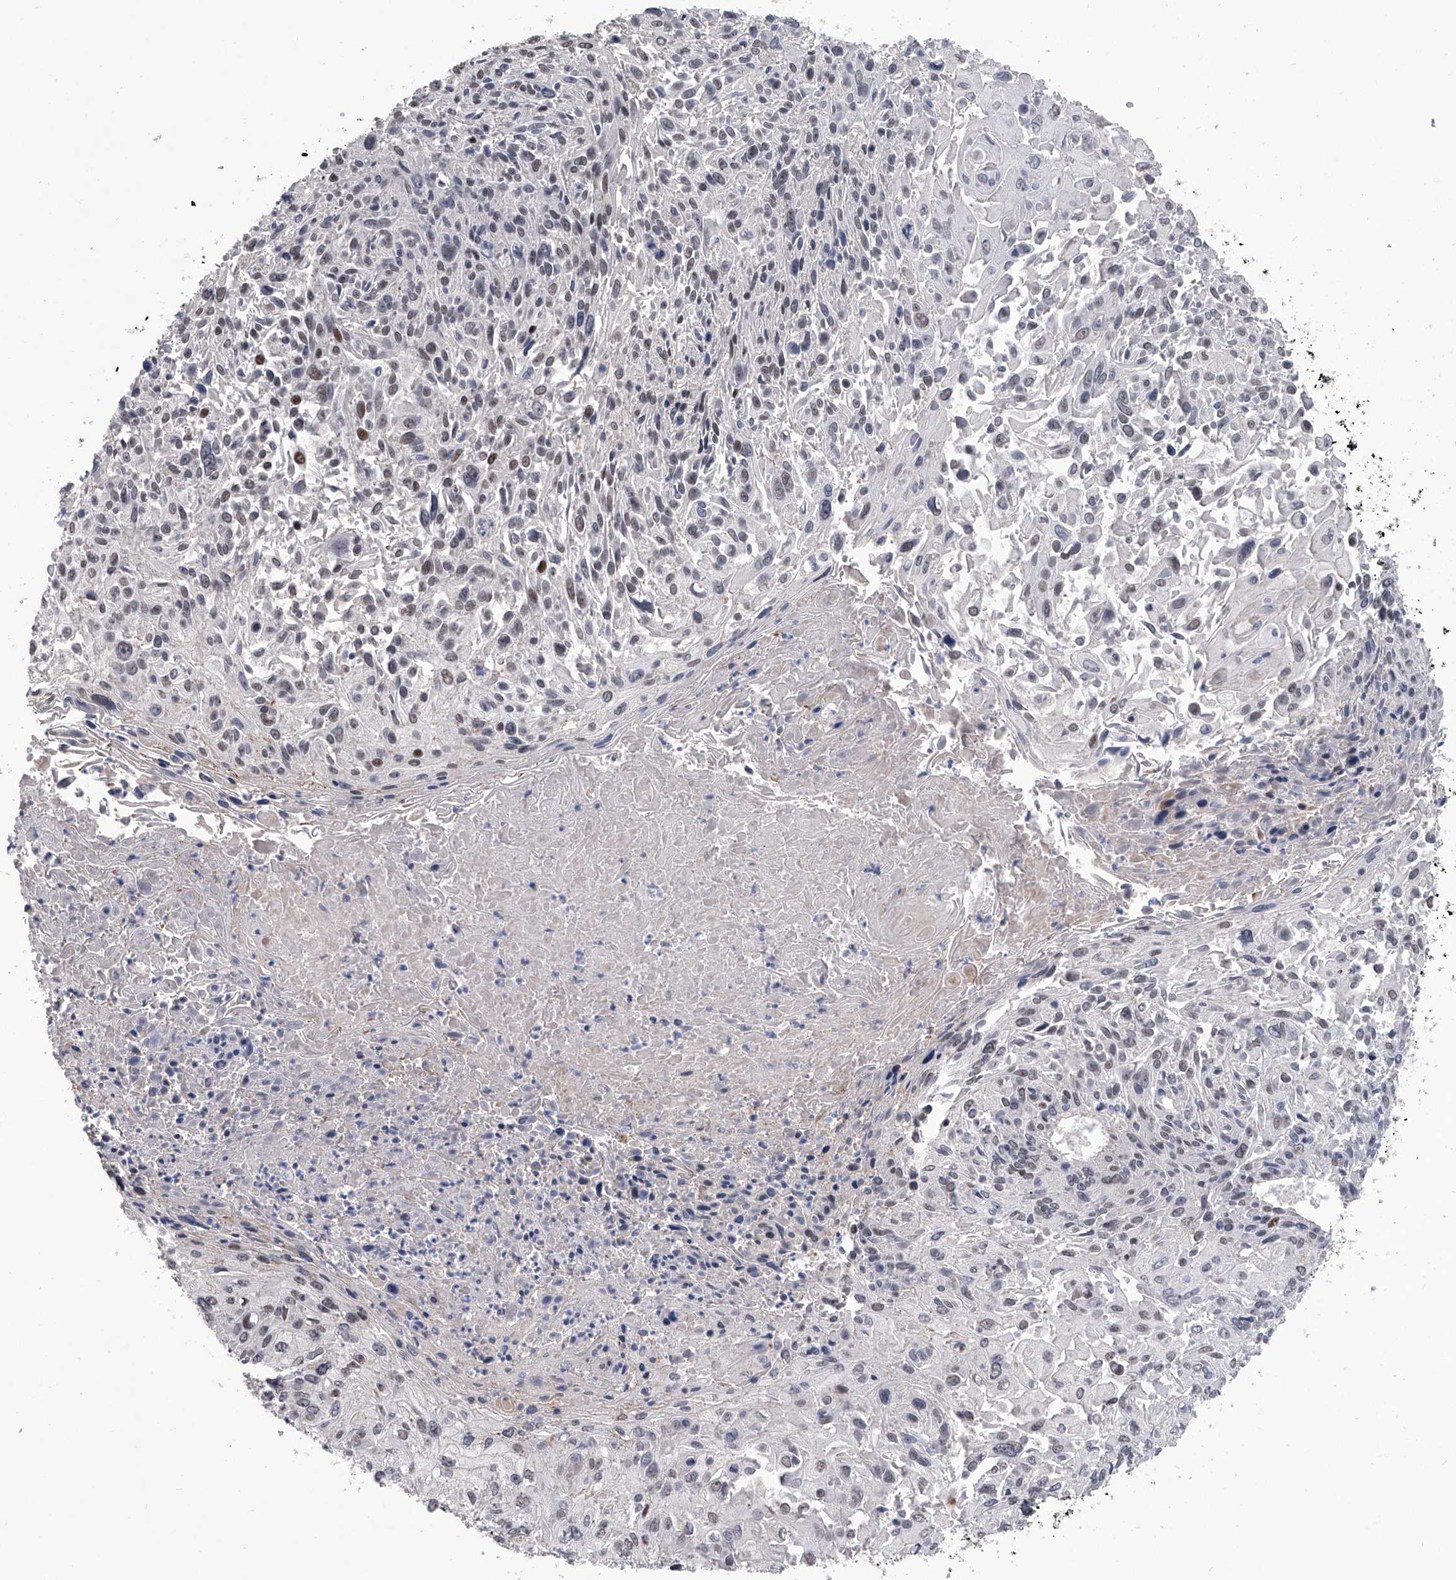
{"staining": {"intensity": "weak", "quantity": "<25%", "location": "nuclear"}, "tissue": "cervical cancer", "cell_type": "Tumor cells", "image_type": "cancer", "snomed": [{"axis": "morphology", "description": "Squamous cell carcinoma, NOS"}, {"axis": "topography", "description": "Cervix"}], "caption": "Immunohistochemical staining of cervical squamous cell carcinoma demonstrates no significant positivity in tumor cells.", "gene": "ZNF426", "patient": {"sex": "female", "age": 51}}